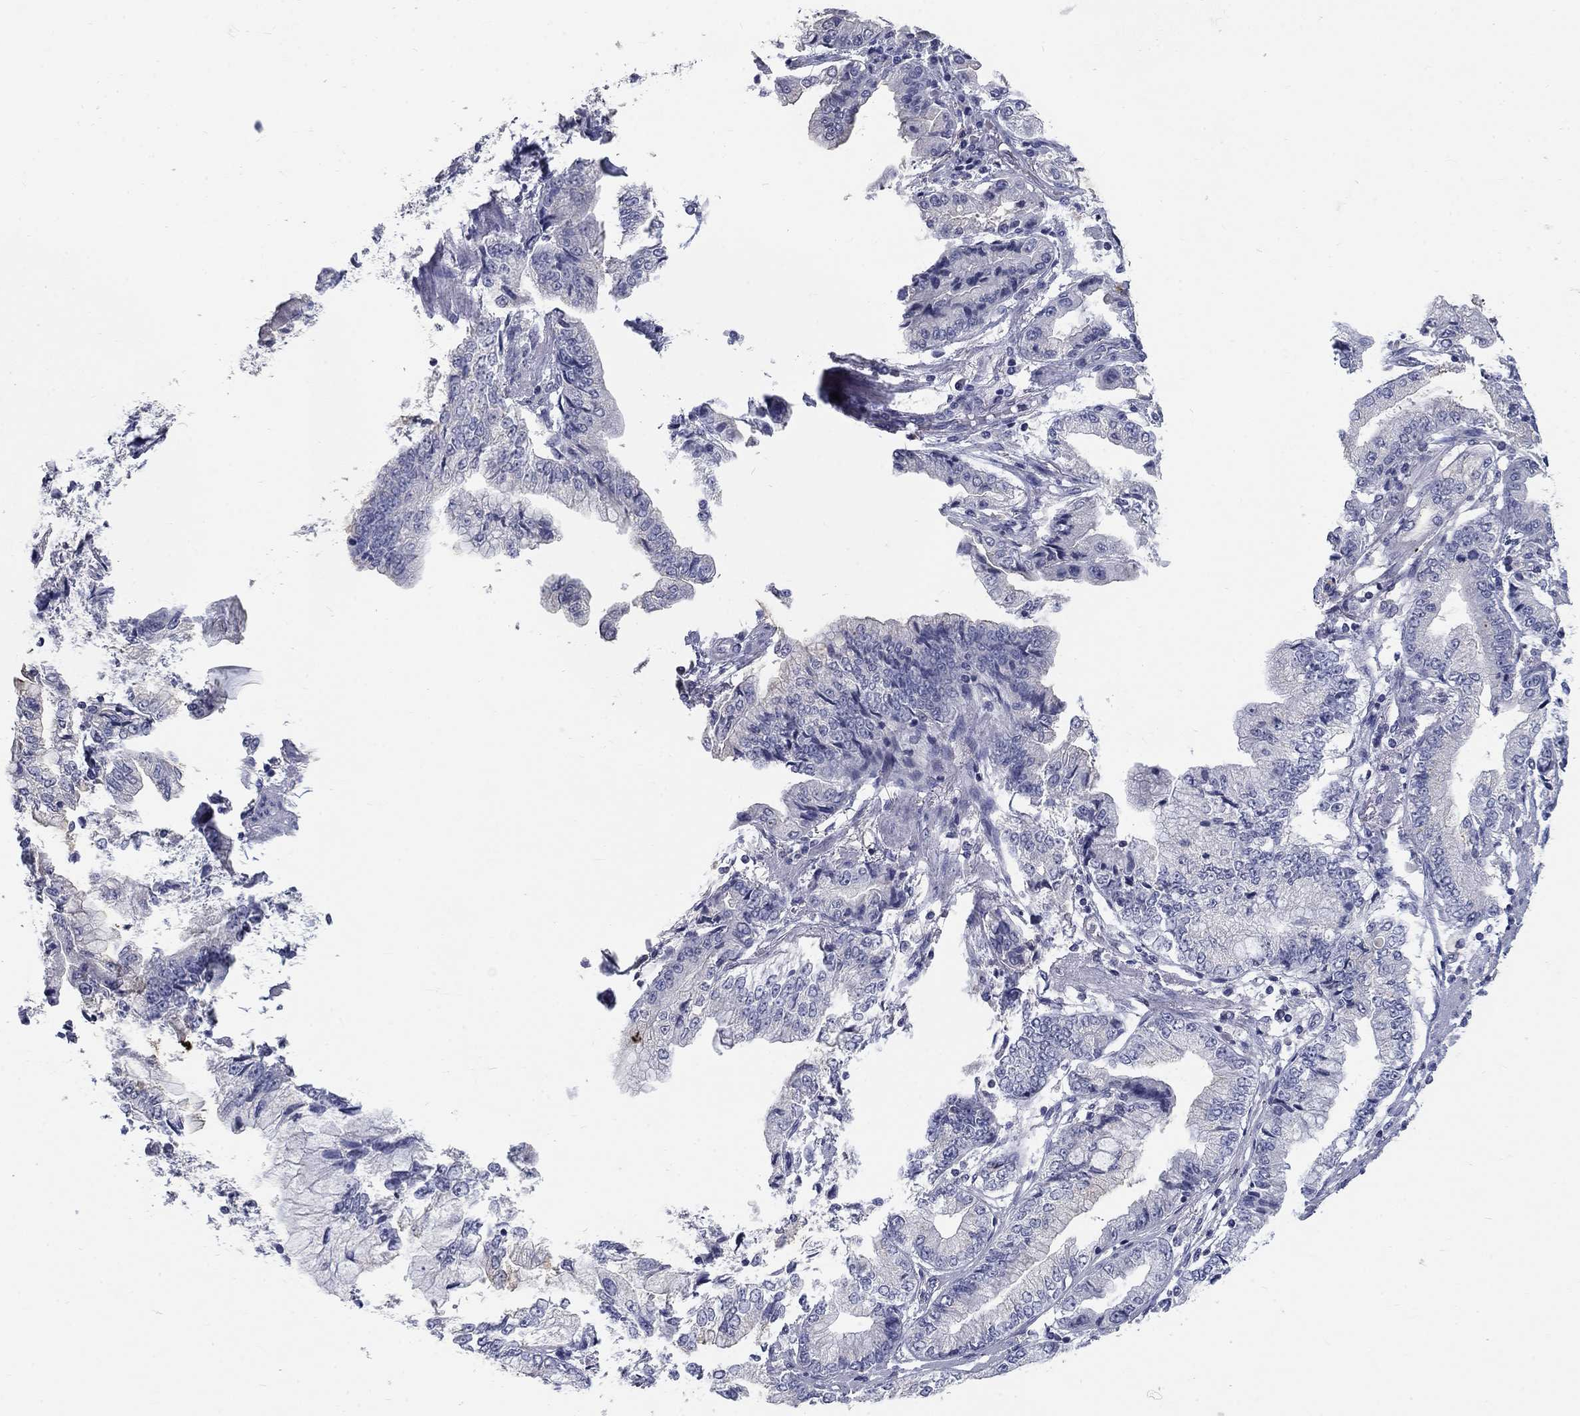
{"staining": {"intensity": "negative", "quantity": "none", "location": "none"}, "tissue": "stomach cancer", "cell_type": "Tumor cells", "image_type": "cancer", "snomed": [{"axis": "morphology", "description": "Adenocarcinoma, NOS"}, {"axis": "topography", "description": "Stomach, upper"}], "caption": "Tumor cells show no significant staining in stomach adenocarcinoma.", "gene": "PTH1R", "patient": {"sex": "female", "age": 74}}